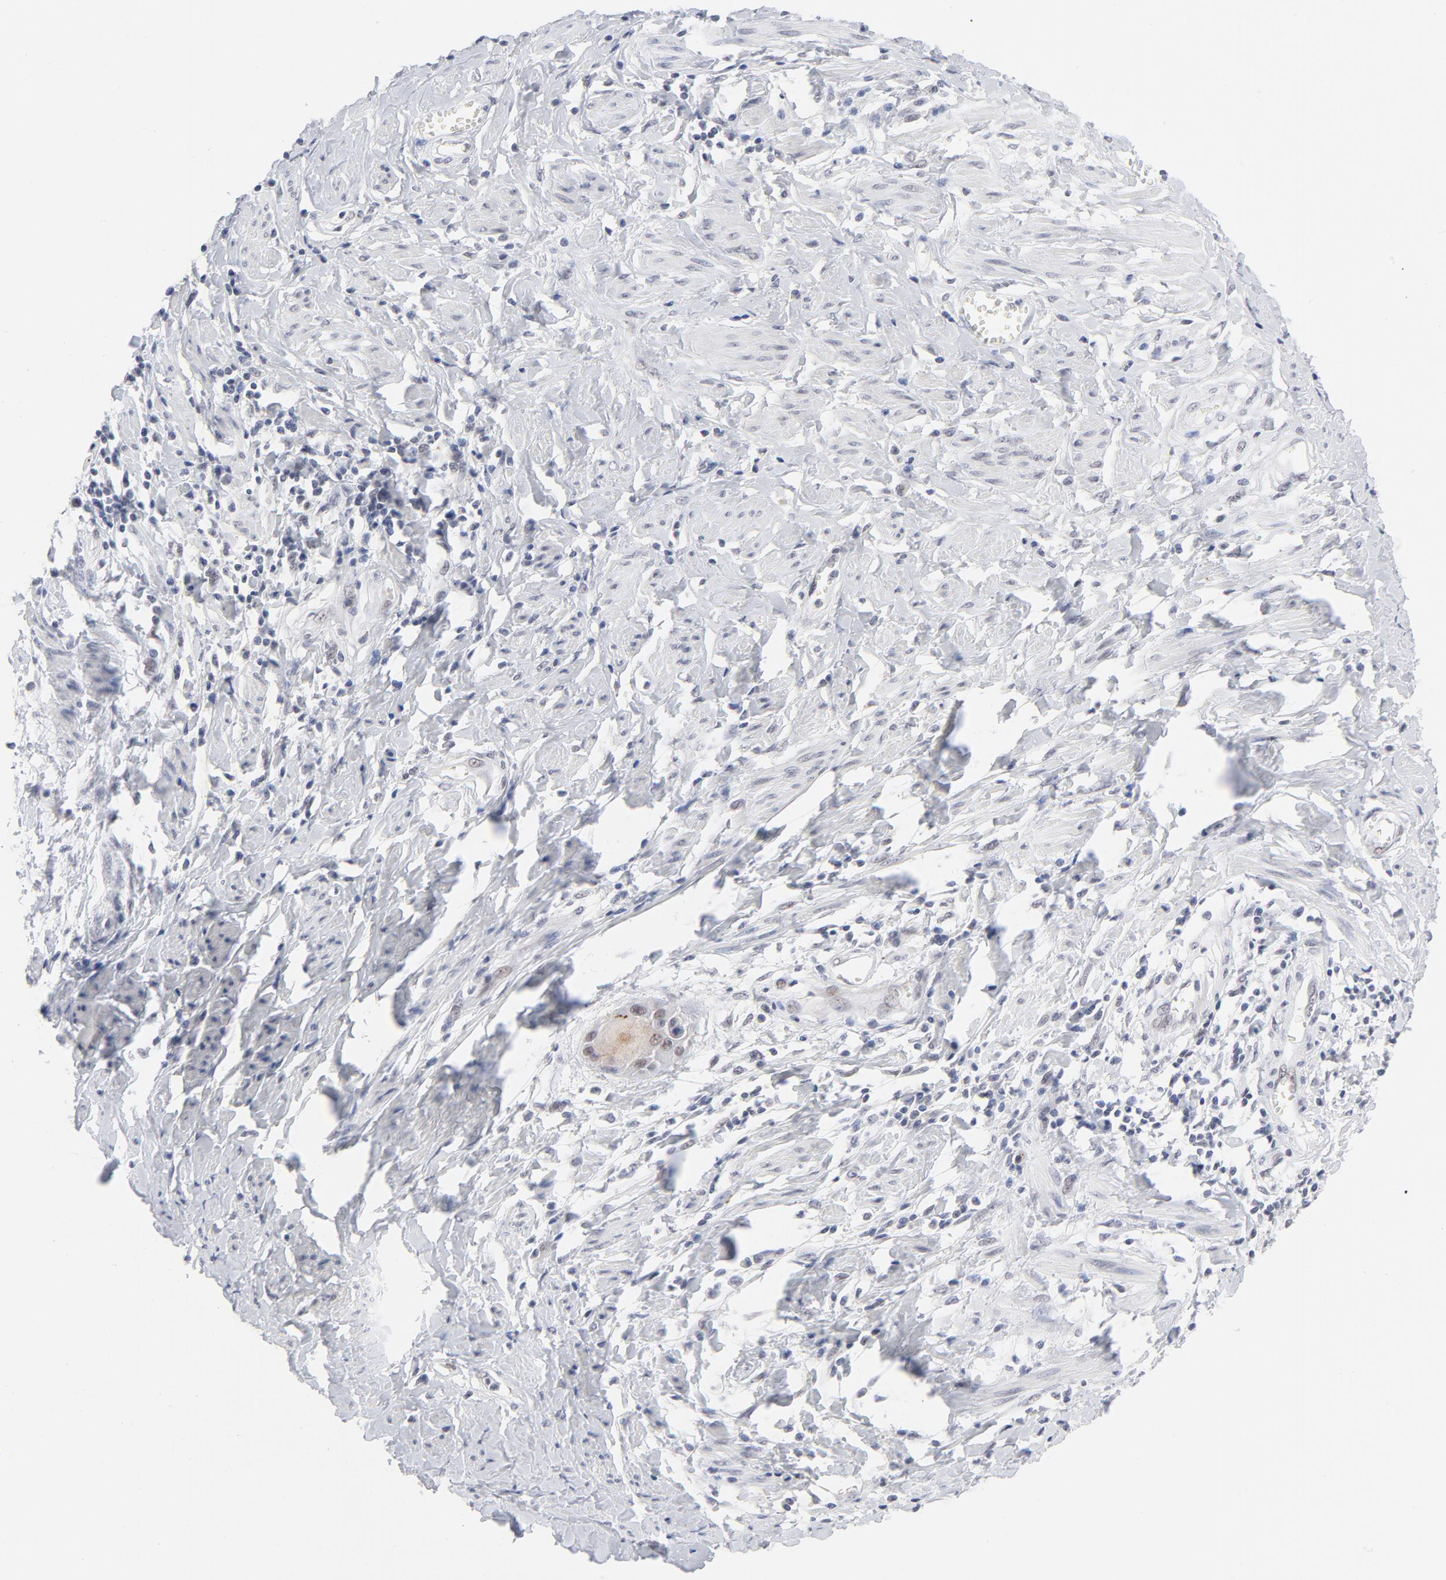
{"staining": {"intensity": "weak", "quantity": "25%-75%", "location": "cytoplasmic/membranous,nuclear"}, "tissue": "cervical cancer", "cell_type": "Tumor cells", "image_type": "cancer", "snomed": [{"axis": "morphology", "description": "Squamous cell carcinoma, NOS"}, {"axis": "topography", "description": "Cervix"}], "caption": "A photomicrograph showing weak cytoplasmic/membranous and nuclear expression in approximately 25%-75% of tumor cells in cervical cancer (squamous cell carcinoma), as visualized by brown immunohistochemical staining.", "gene": "BAP1", "patient": {"sex": "female", "age": 57}}